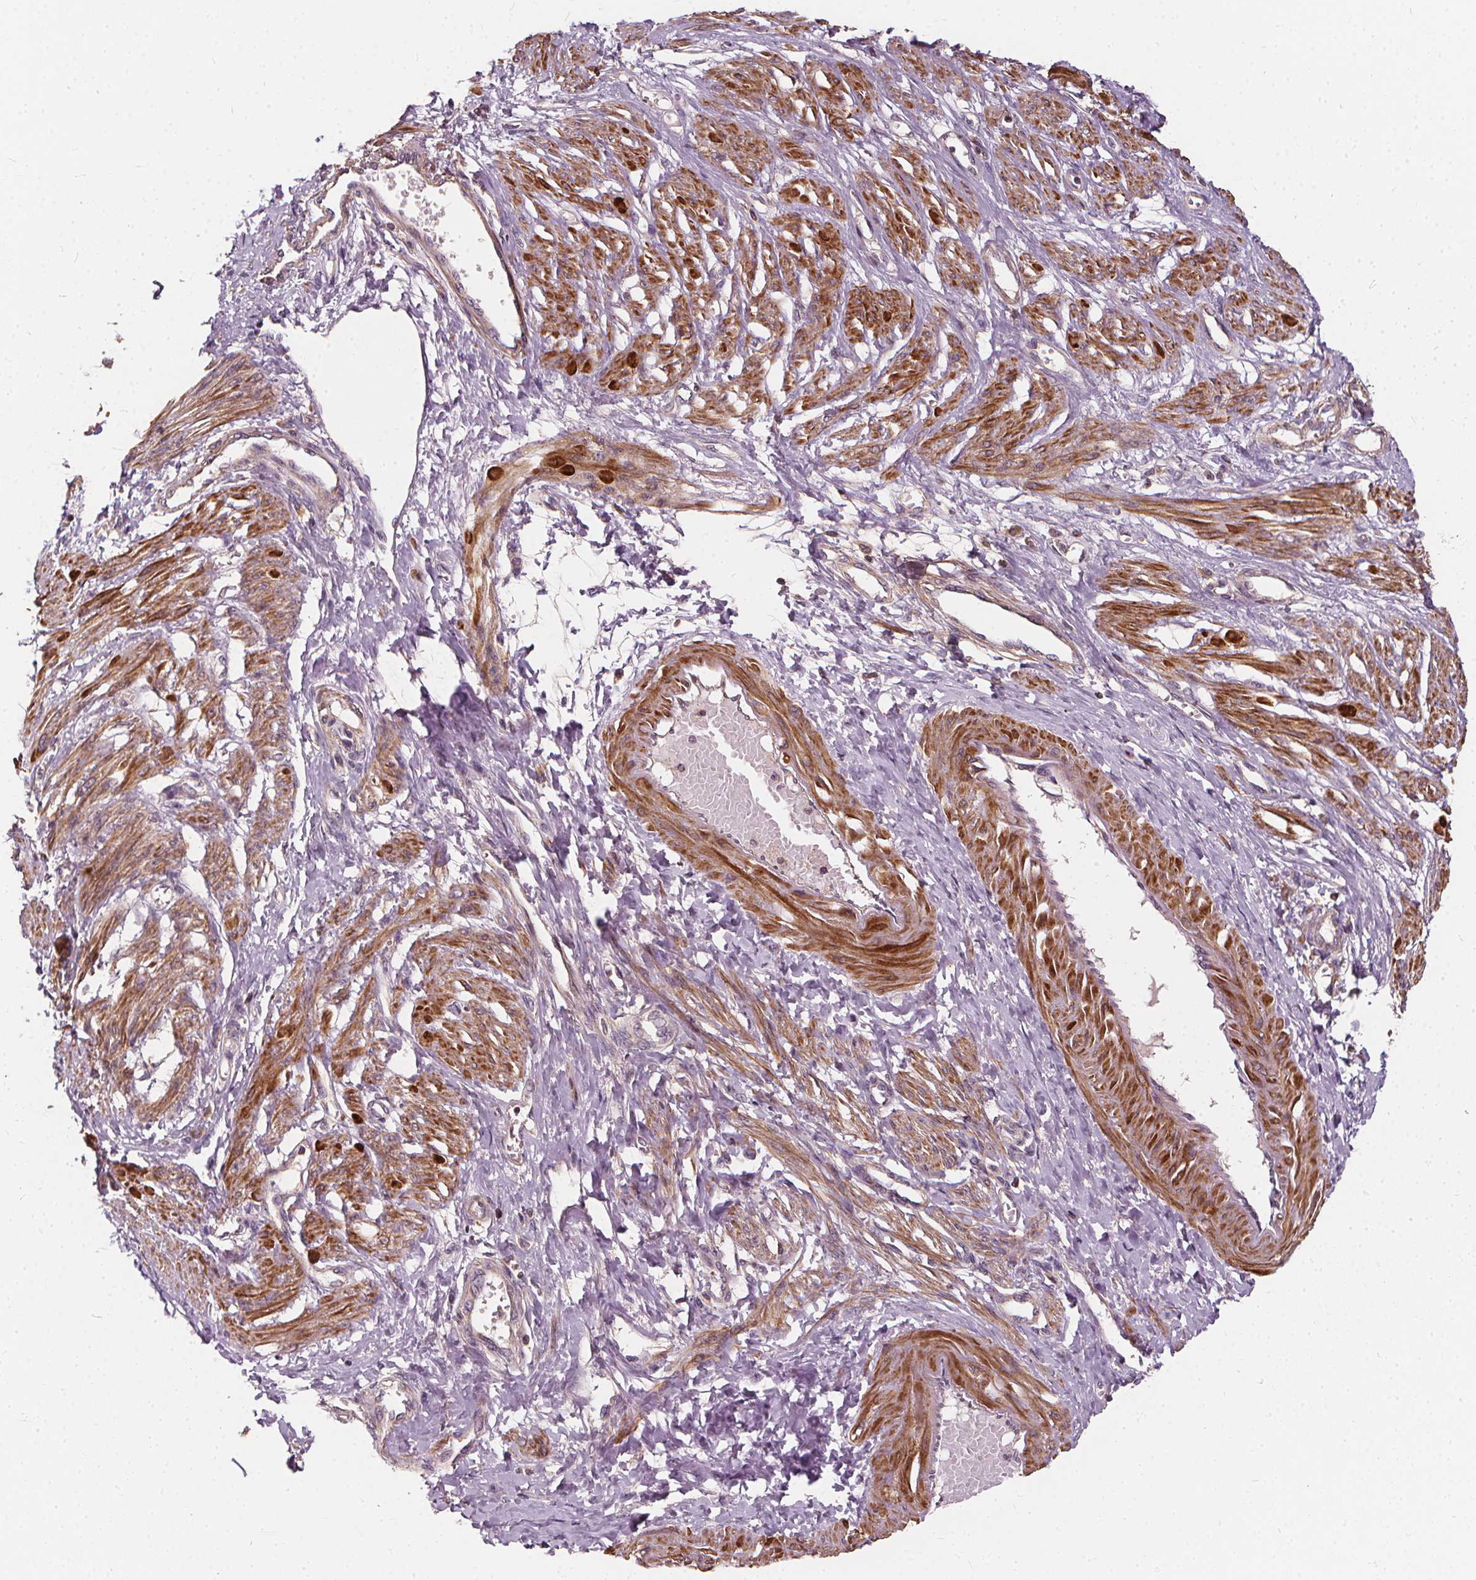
{"staining": {"intensity": "strong", "quantity": "25%-75%", "location": "cytoplasmic/membranous"}, "tissue": "smooth muscle", "cell_type": "Smooth muscle cells", "image_type": "normal", "snomed": [{"axis": "morphology", "description": "Normal tissue, NOS"}, {"axis": "topography", "description": "Smooth muscle"}, {"axis": "topography", "description": "Uterus"}], "caption": "Immunohistochemistry micrograph of unremarkable smooth muscle stained for a protein (brown), which displays high levels of strong cytoplasmic/membranous expression in approximately 25%-75% of smooth muscle cells.", "gene": "ORAI2", "patient": {"sex": "female", "age": 39}}